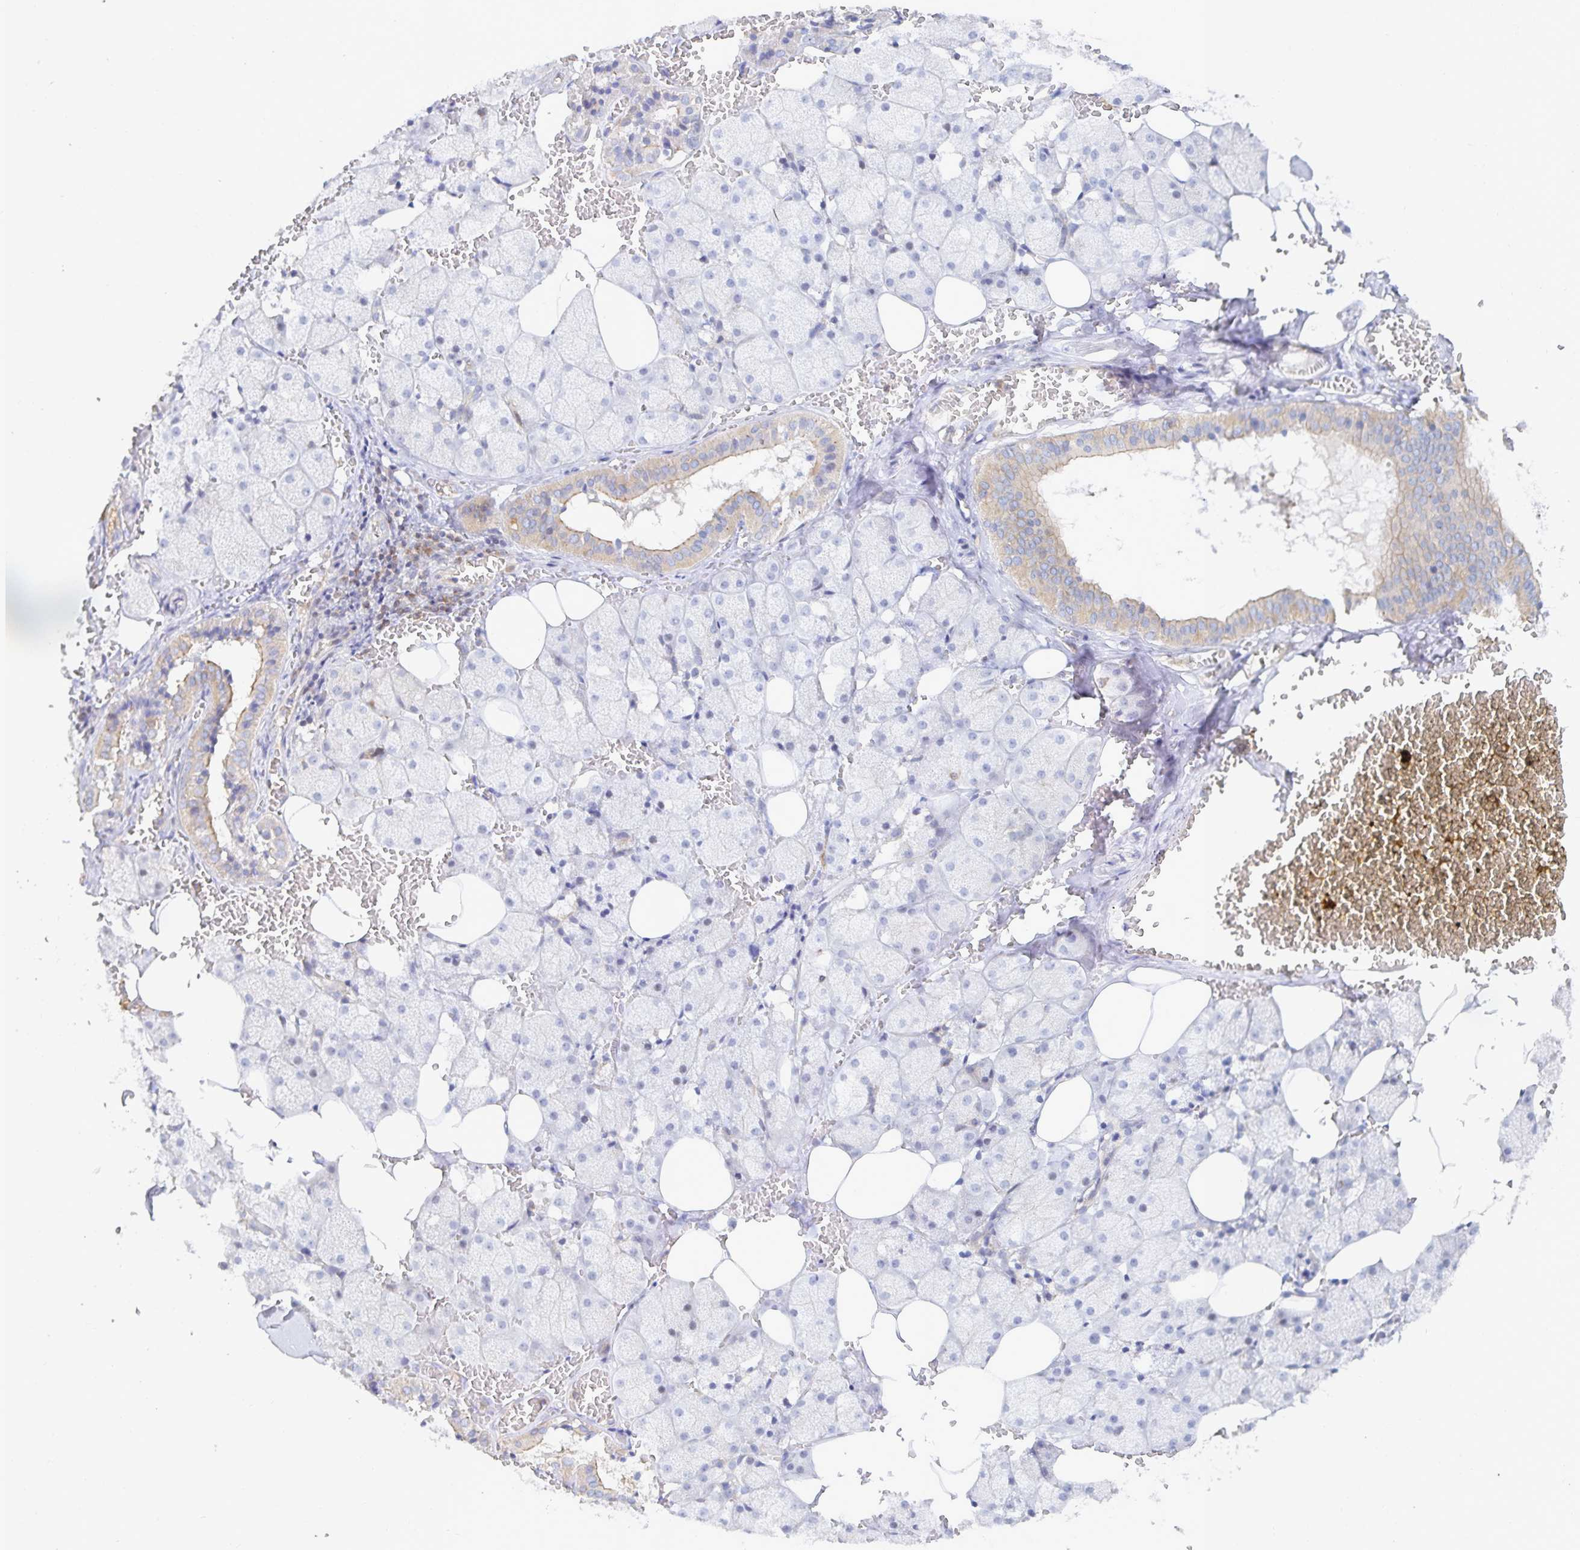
{"staining": {"intensity": "weak", "quantity": "<25%", "location": "cytoplasmic/membranous"}, "tissue": "salivary gland", "cell_type": "Glandular cells", "image_type": "normal", "snomed": [{"axis": "morphology", "description": "Normal tissue, NOS"}, {"axis": "topography", "description": "Salivary gland"}, {"axis": "topography", "description": "Peripheral nerve tissue"}], "caption": "Immunohistochemistry (IHC) image of unremarkable salivary gland: human salivary gland stained with DAB demonstrates no significant protein positivity in glandular cells.", "gene": "PIK3CD", "patient": {"sex": "male", "age": 38}}